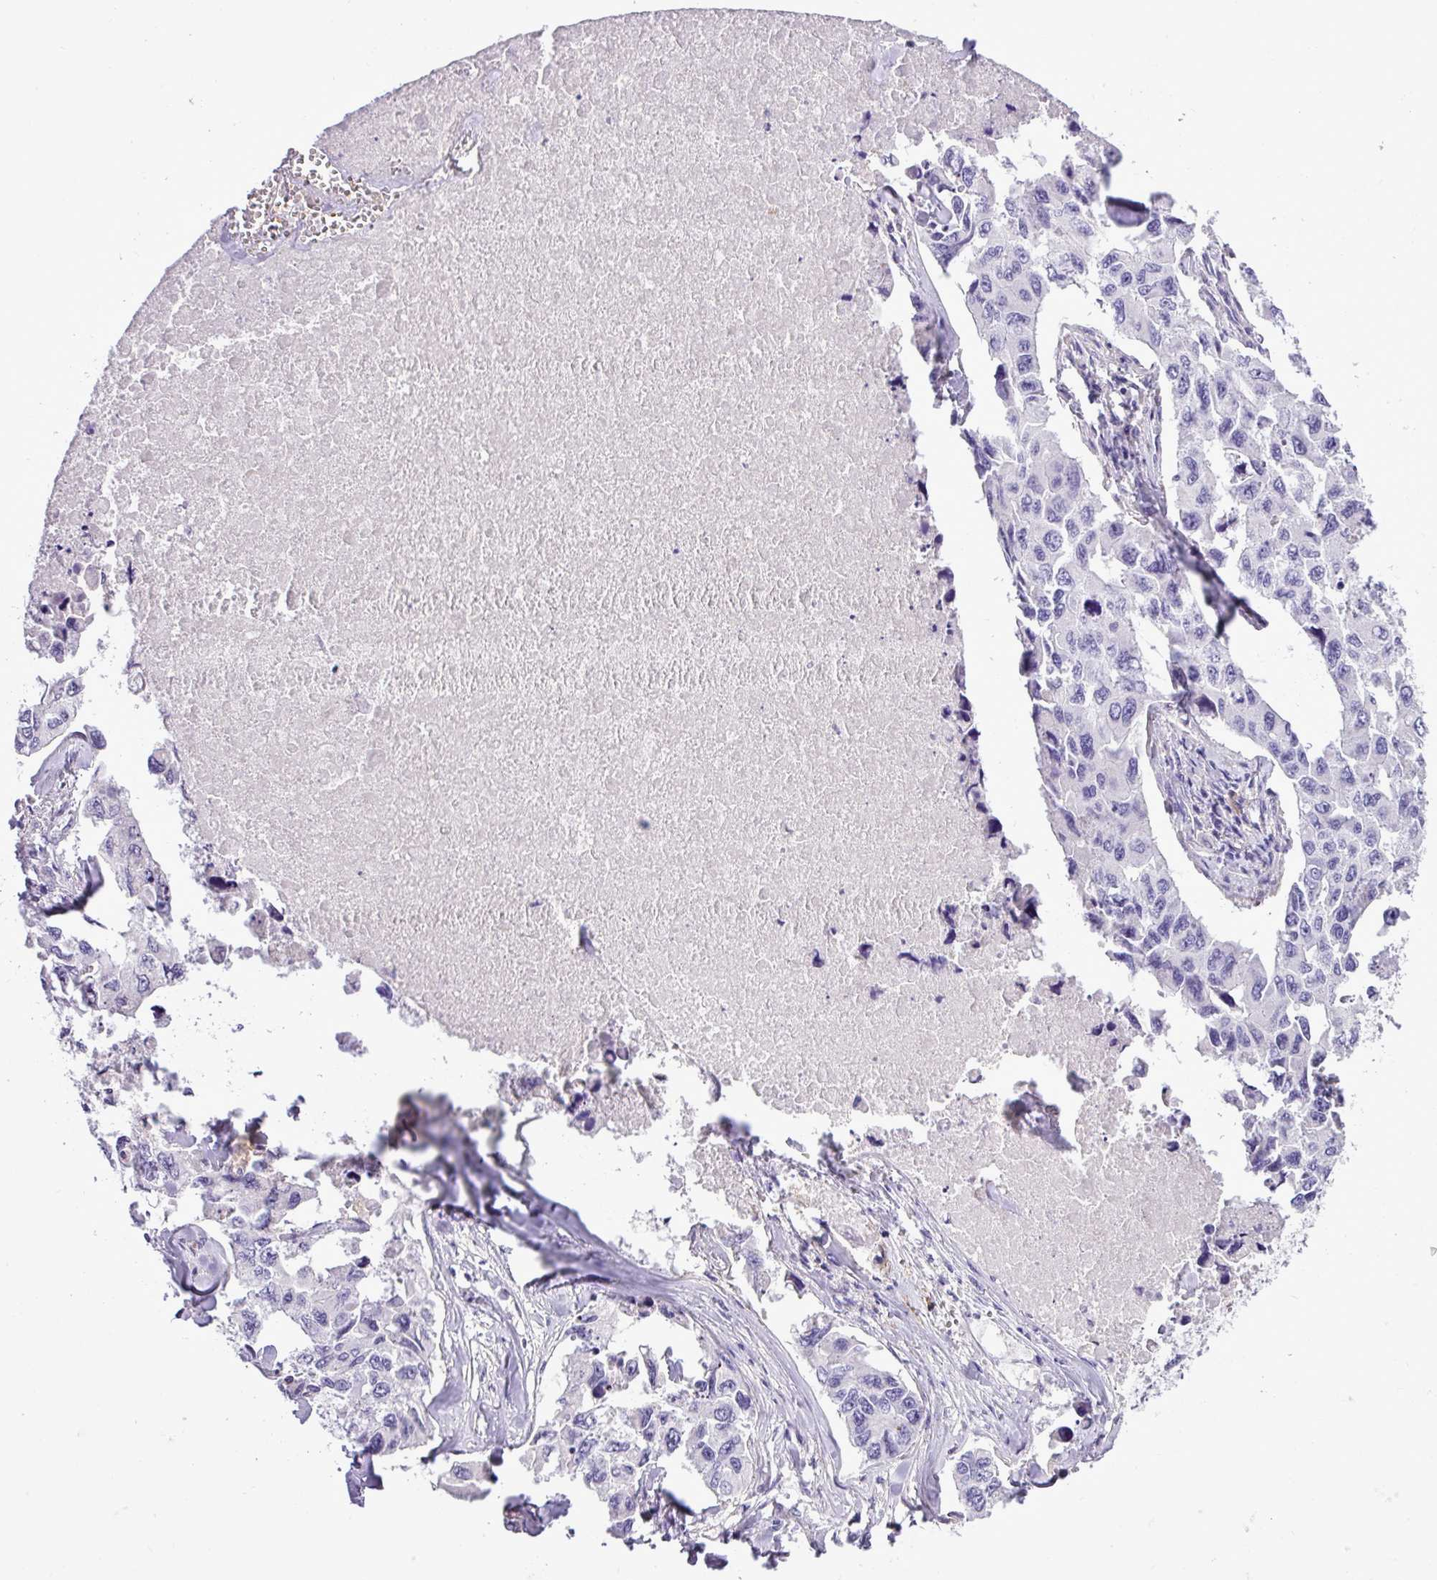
{"staining": {"intensity": "negative", "quantity": "none", "location": "none"}, "tissue": "lung cancer", "cell_type": "Tumor cells", "image_type": "cancer", "snomed": [{"axis": "morphology", "description": "Adenocarcinoma, NOS"}, {"axis": "topography", "description": "Lung"}], "caption": "The image reveals no significant positivity in tumor cells of lung adenocarcinoma.", "gene": "C11orf91", "patient": {"sex": "male", "age": 64}}